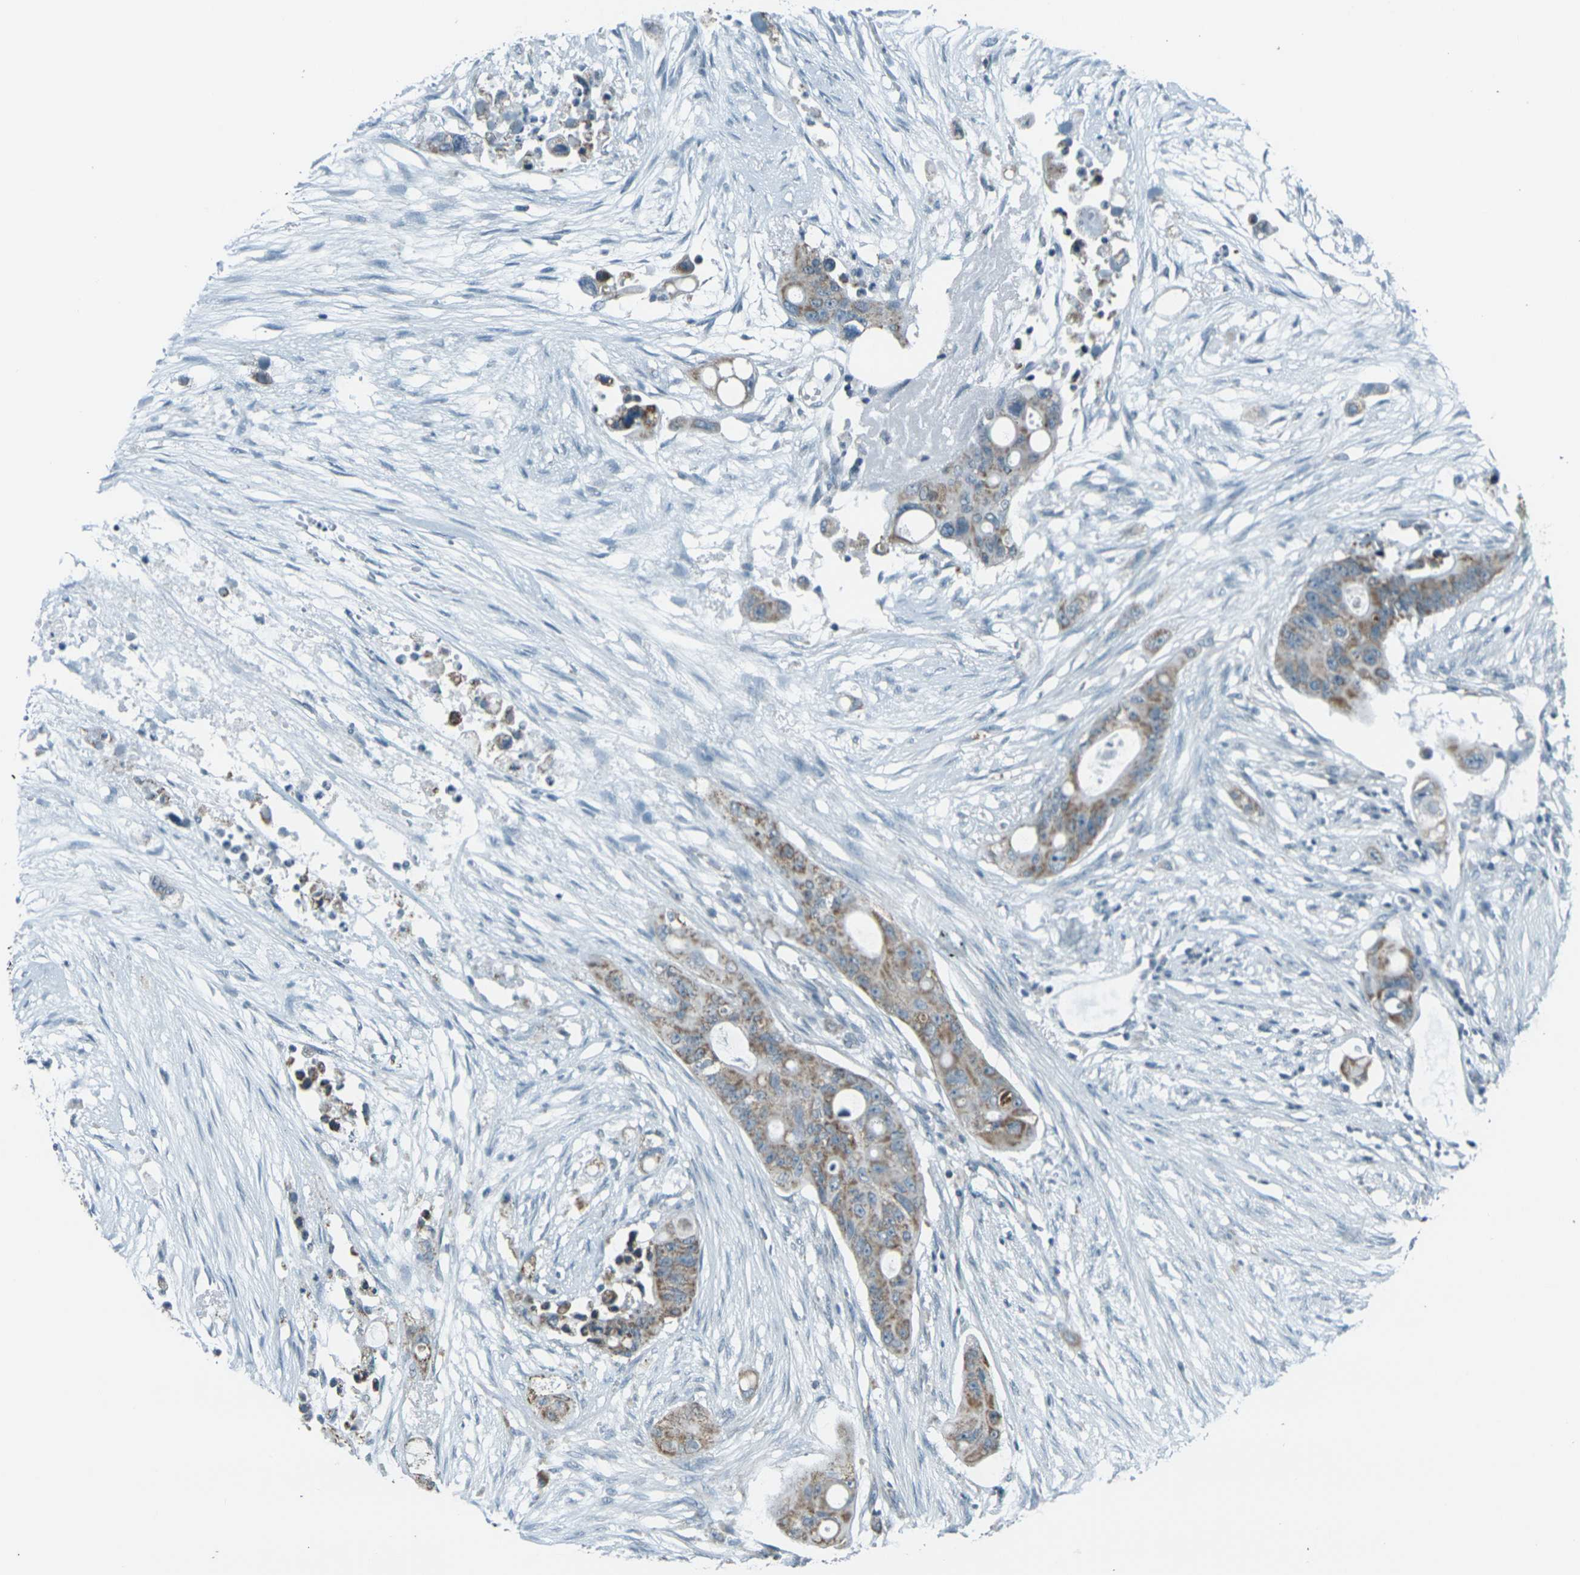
{"staining": {"intensity": "weak", "quantity": ">75%", "location": "cytoplasmic/membranous"}, "tissue": "colorectal cancer", "cell_type": "Tumor cells", "image_type": "cancer", "snomed": [{"axis": "morphology", "description": "Adenocarcinoma, NOS"}, {"axis": "topography", "description": "Colon"}], "caption": "This image displays IHC staining of colorectal cancer (adenocarcinoma), with low weak cytoplasmic/membranous staining in about >75% of tumor cells.", "gene": "H2BC1", "patient": {"sex": "female", "age": 57}}